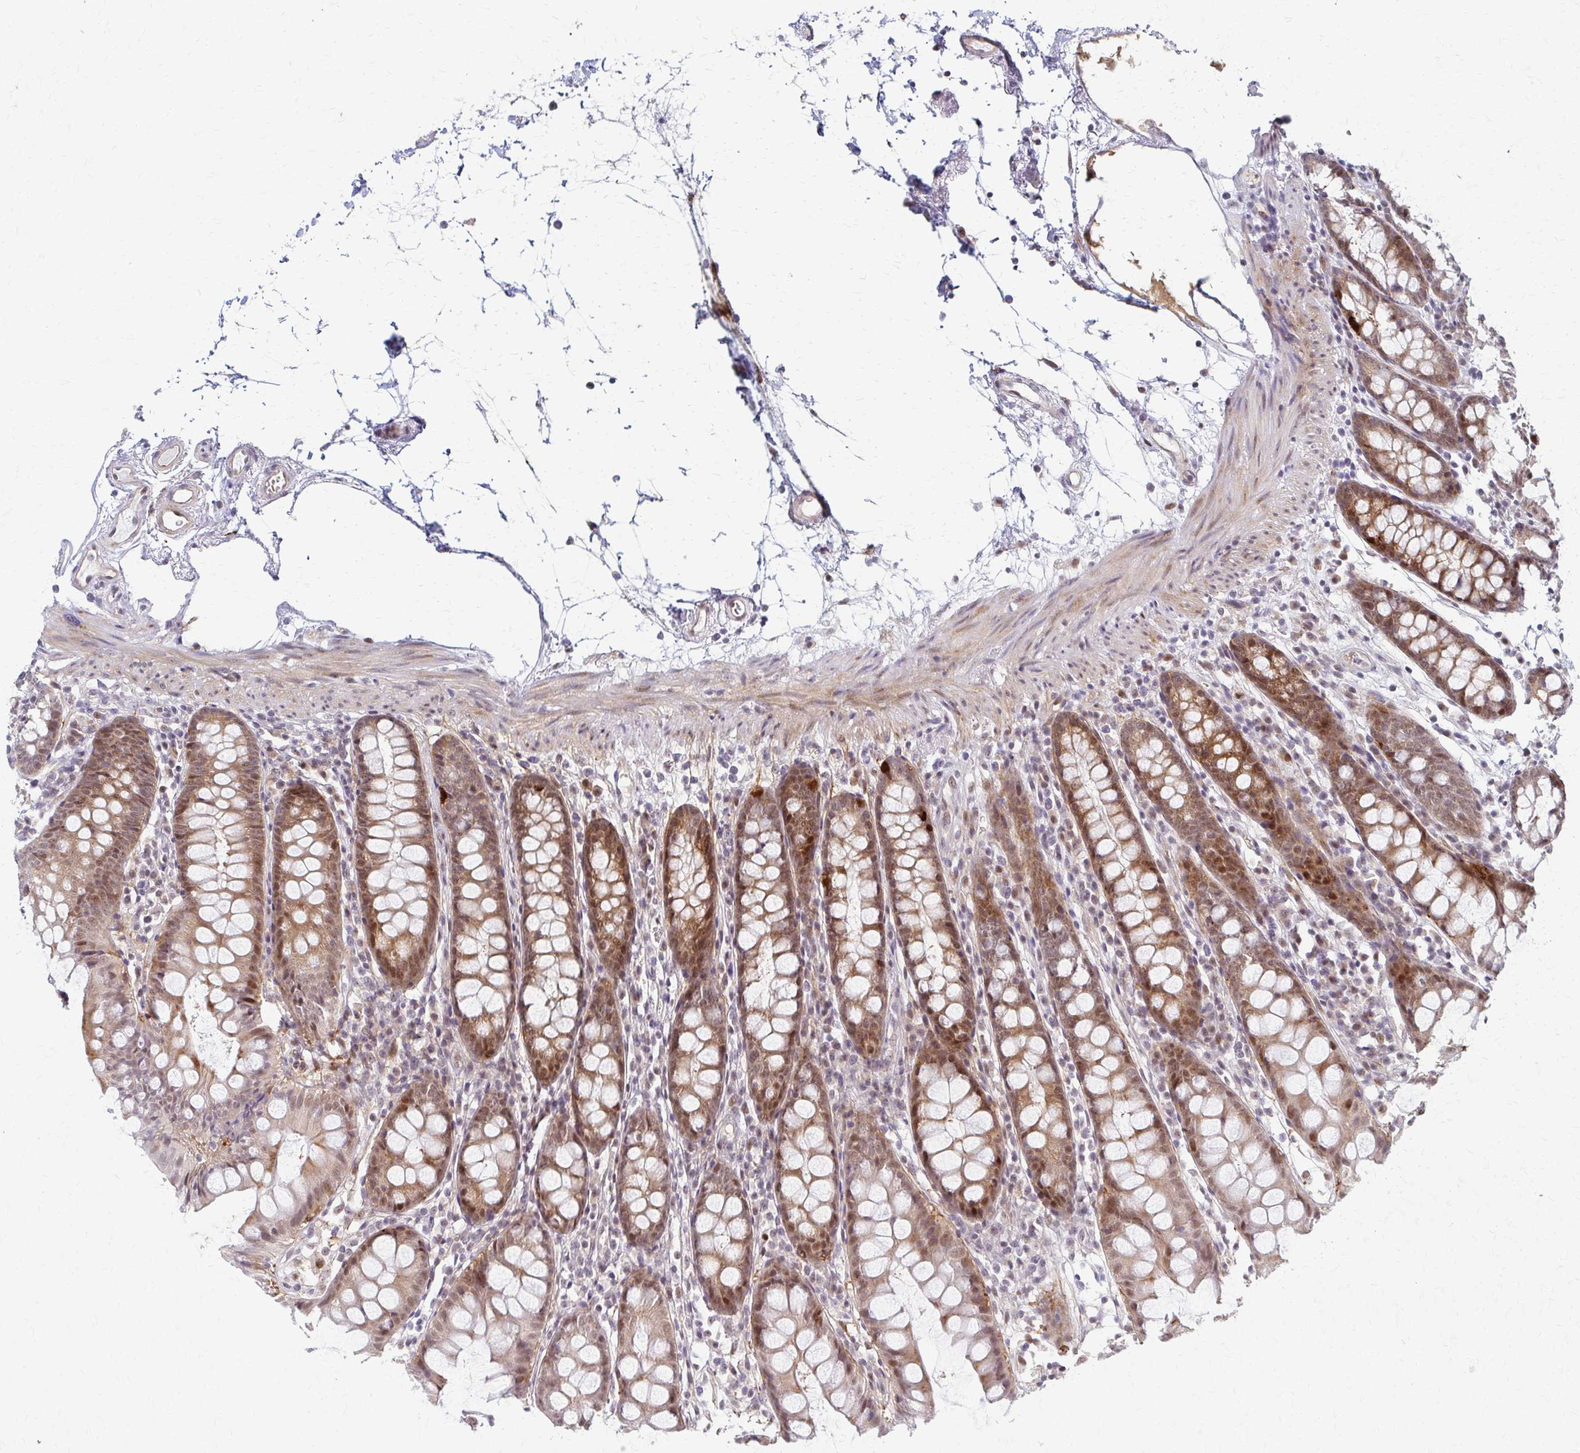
{"staining": {"intensity": "weak", "quantity": "25%-75%", "location": "cytoplasmic/membranous"}, "tissue": "colon", "cell_type": "Endothelial cells", "image_type": "normal", "snomed": [{"axis": "morphology", "description": "Normal tissue, NOS"}, {"axis": "topography", "description": "Colon"}], "caption": "The photomicrograph shows staining of benign colon, revealing weak cytoplasmic/membranous protein expression (brown color) within endothelial cells.", "gene": "PSMD7", "patient": {"sex": "female", "age": 84}}